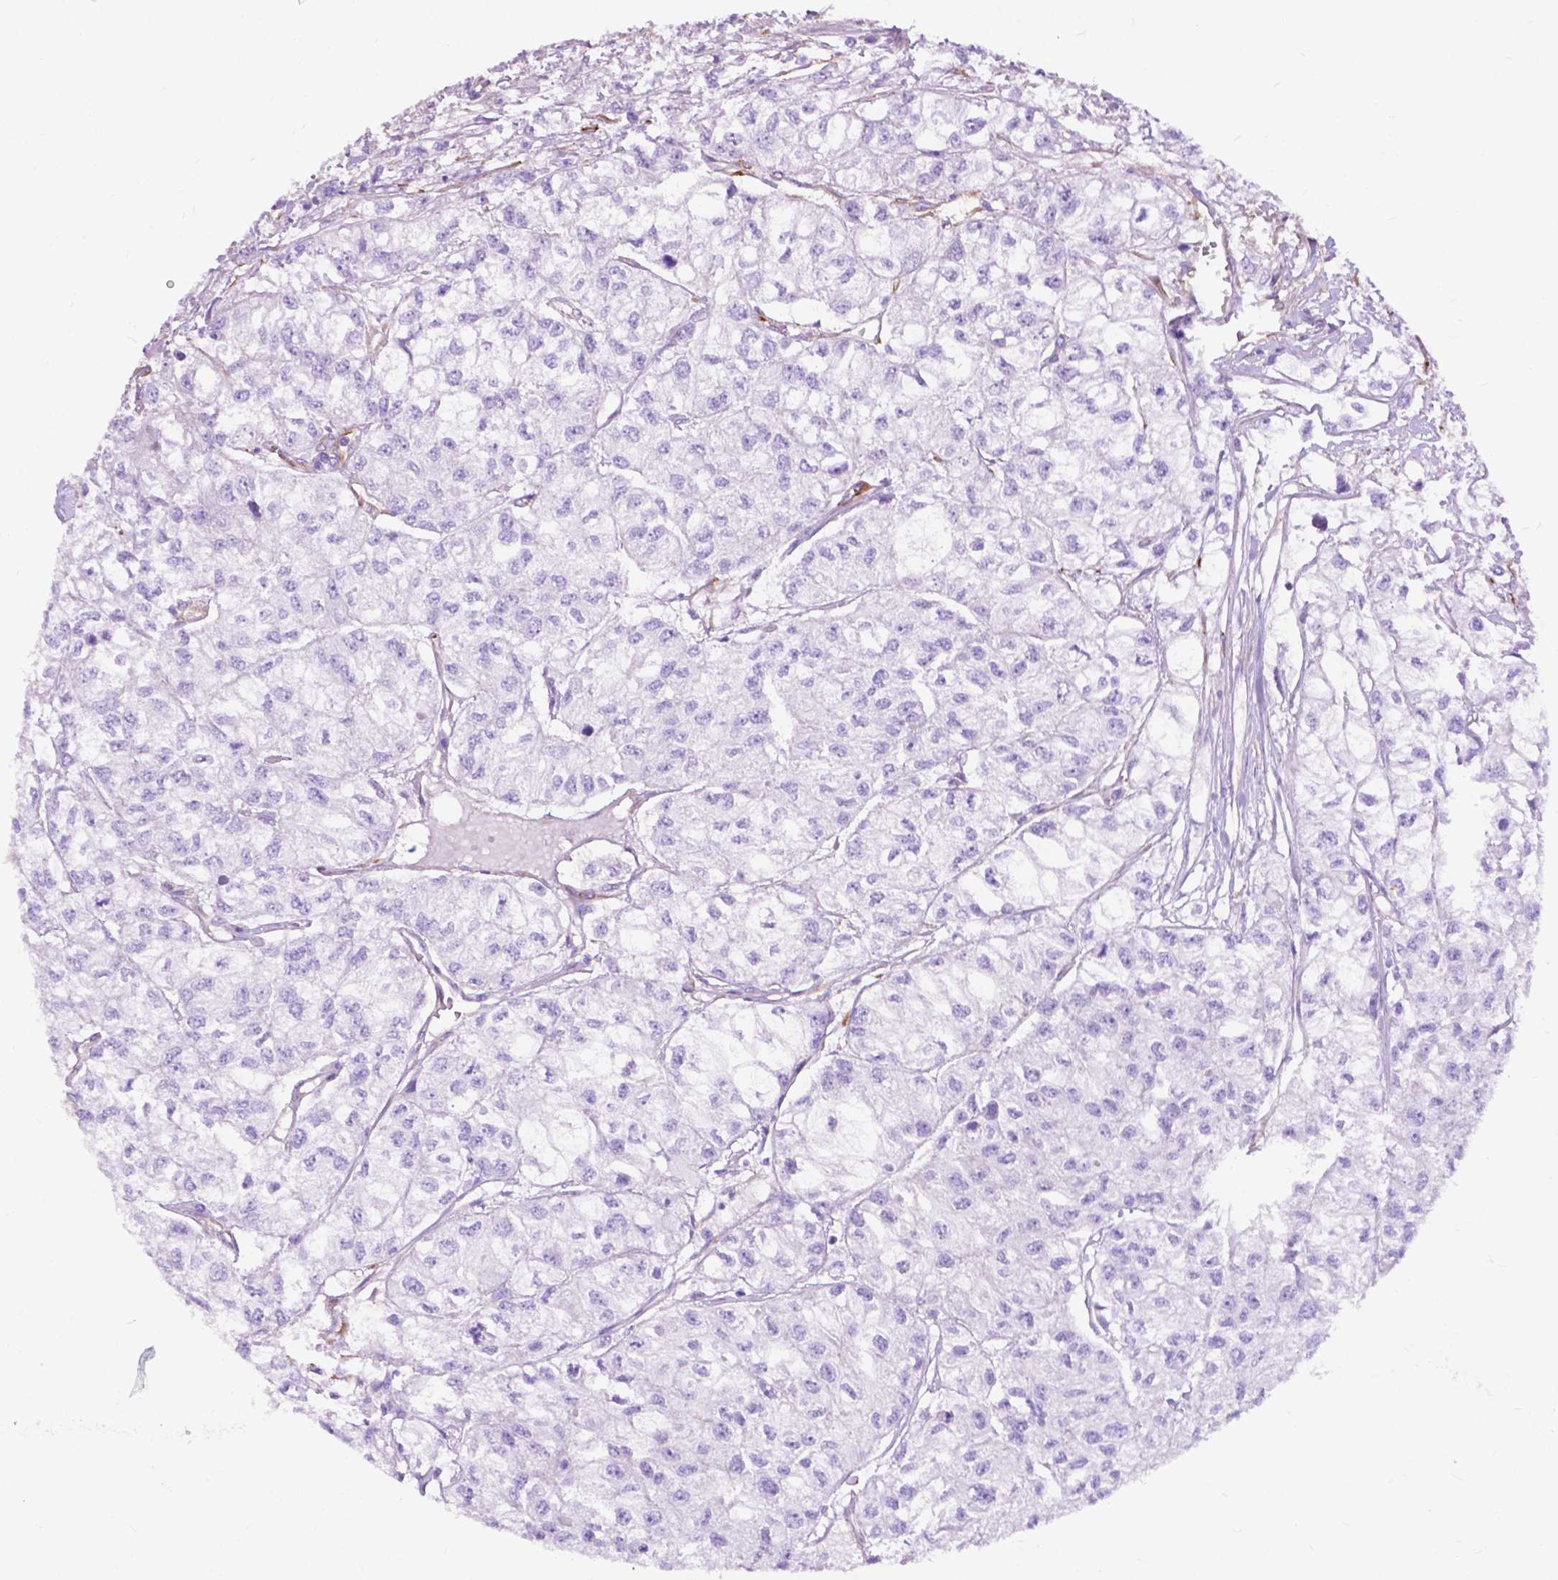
{"staining": {"intensity": "negative", "quantity": "none", "location": "none"}, "tissue": "renal cancer", "cell_type": "Tumor cells", "image_type": "cancer", "snomed": [{"axis": "morphology", "description": "Adenocarcinoma, NOS"}, {"axis": "topography", "description": "Kidney"}], "caption": "The micrograph displays no staining of tumor cells in renal cancer.", "gene": "PCDHA12", "patient": {"sex": "male", "age": 56}}